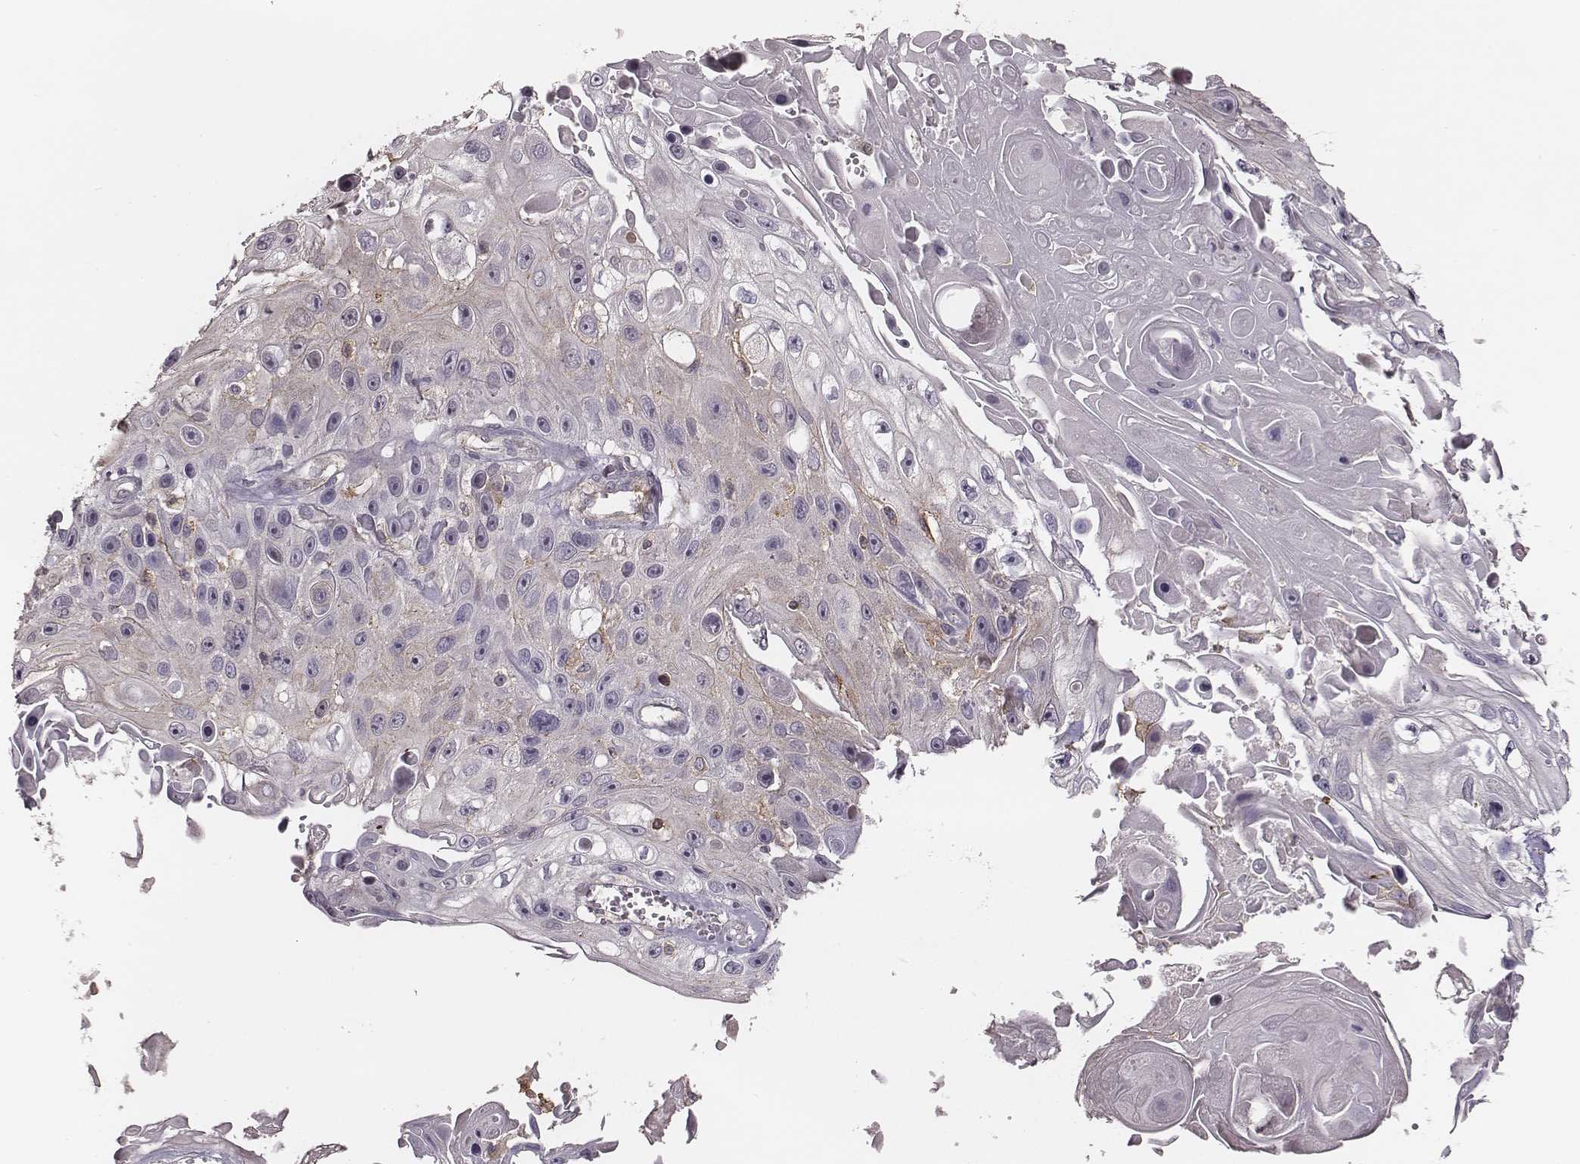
{"staining": {"intensity": "negative", "quantity": "none", "location": "none"}, "tissue": "skin cancer", "cell_type": "Tumor cells", "image_type": "cancer", "snomed": [{"axis": "morphology", "description": "Squamous cell carcinoma, NOS"}, {"axis": "topography", "description": "Skin"}], "caption": "Tumor cells show no significant protein expression in skin squamous cell carcinoma. (DAB (3,3'-diaminobenzidine) immunohistochemistry (IHC) visualized using brightfield microscopy, high magnification).", "gene": "ZYX", "patient": {"sex": "male", "age": 82}}